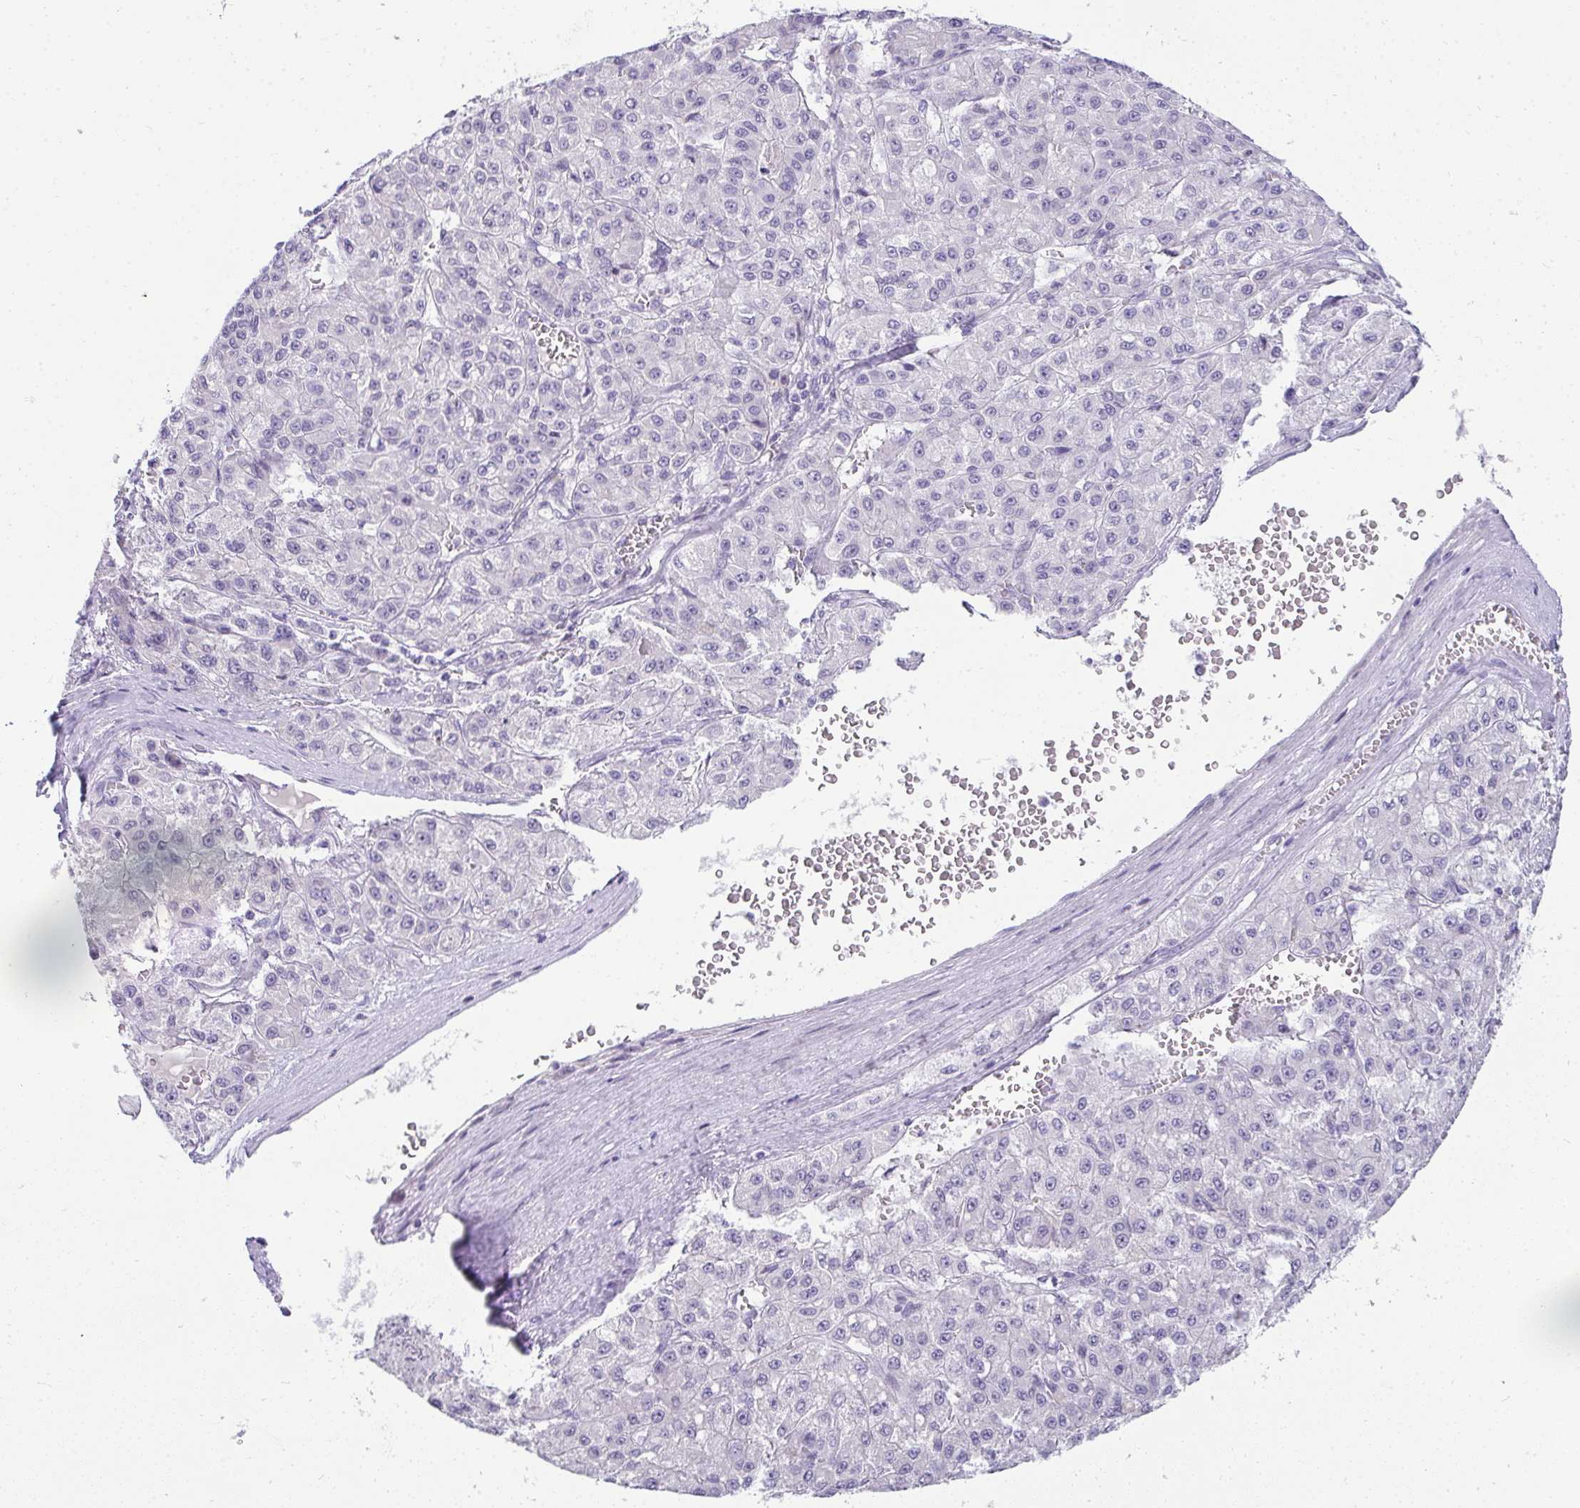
{"staining": {"intensity": "negative", "quantity": "none", "location": "none"}, "tissue": "liver cancer", "cell_type": "Tumor cells", "image_type": "cancer", "snomed": [{"axis": "morphology", "description": "Carcinoma, Hepatocellular, NOS"}, {"axis": "topography", "description": "Liver"}], "caption": "High power microscopy photomicrograph of an IHC photomicrograph of liver cancer, revealing no significant positivity in tumor cells.", "gene": "AK5", "patient": {"sex": "male", "age": 70}}